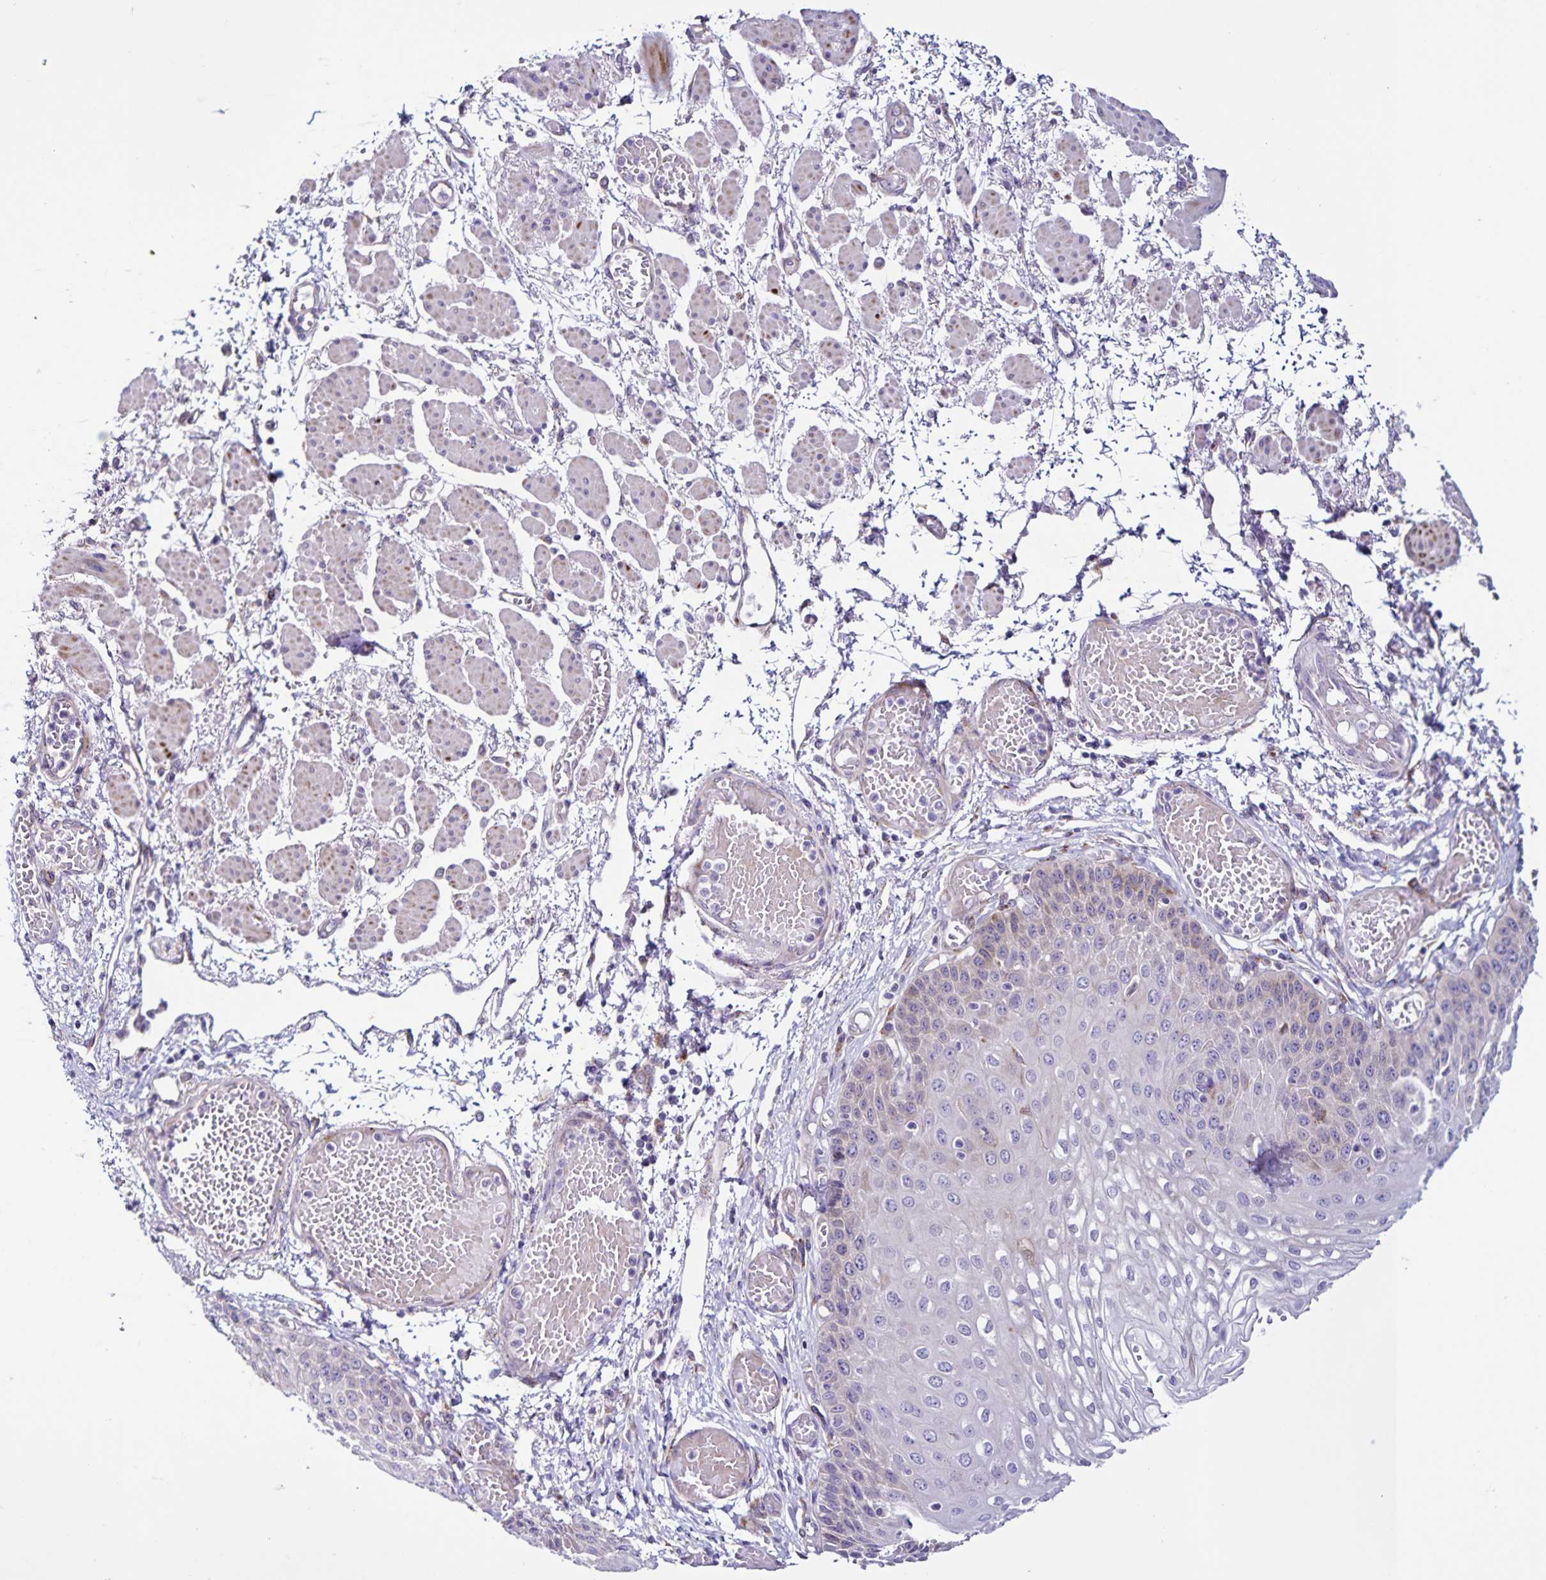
{"staining": {"intensity": "moderate", "quantity": "25%-75%", "location": "cytoplasmic/membranous"}, "tissue": "esophagus", "cell_type": "Squamous epithelial cells", "image_type": "normal", "snomed": [{"axis": "morphology", "description": "Normal tissue, NOS"}, {"axis": "morphology", "description": "Adenocarcinoma, NOS"}, {"axis": "topography", "description": "Esophagus"}], "caption": "Unremarkable esophagus shows moderate cytoplasmic/membranous positivity in about 25%-75% of squamous epithelial cells Using DAB (brown) and hematoxylin (blue) stains, captured at high magnification using brightfield microscopy..", "gene": "OSBPL5", "patient": {"sex": "male", "age": 81}}